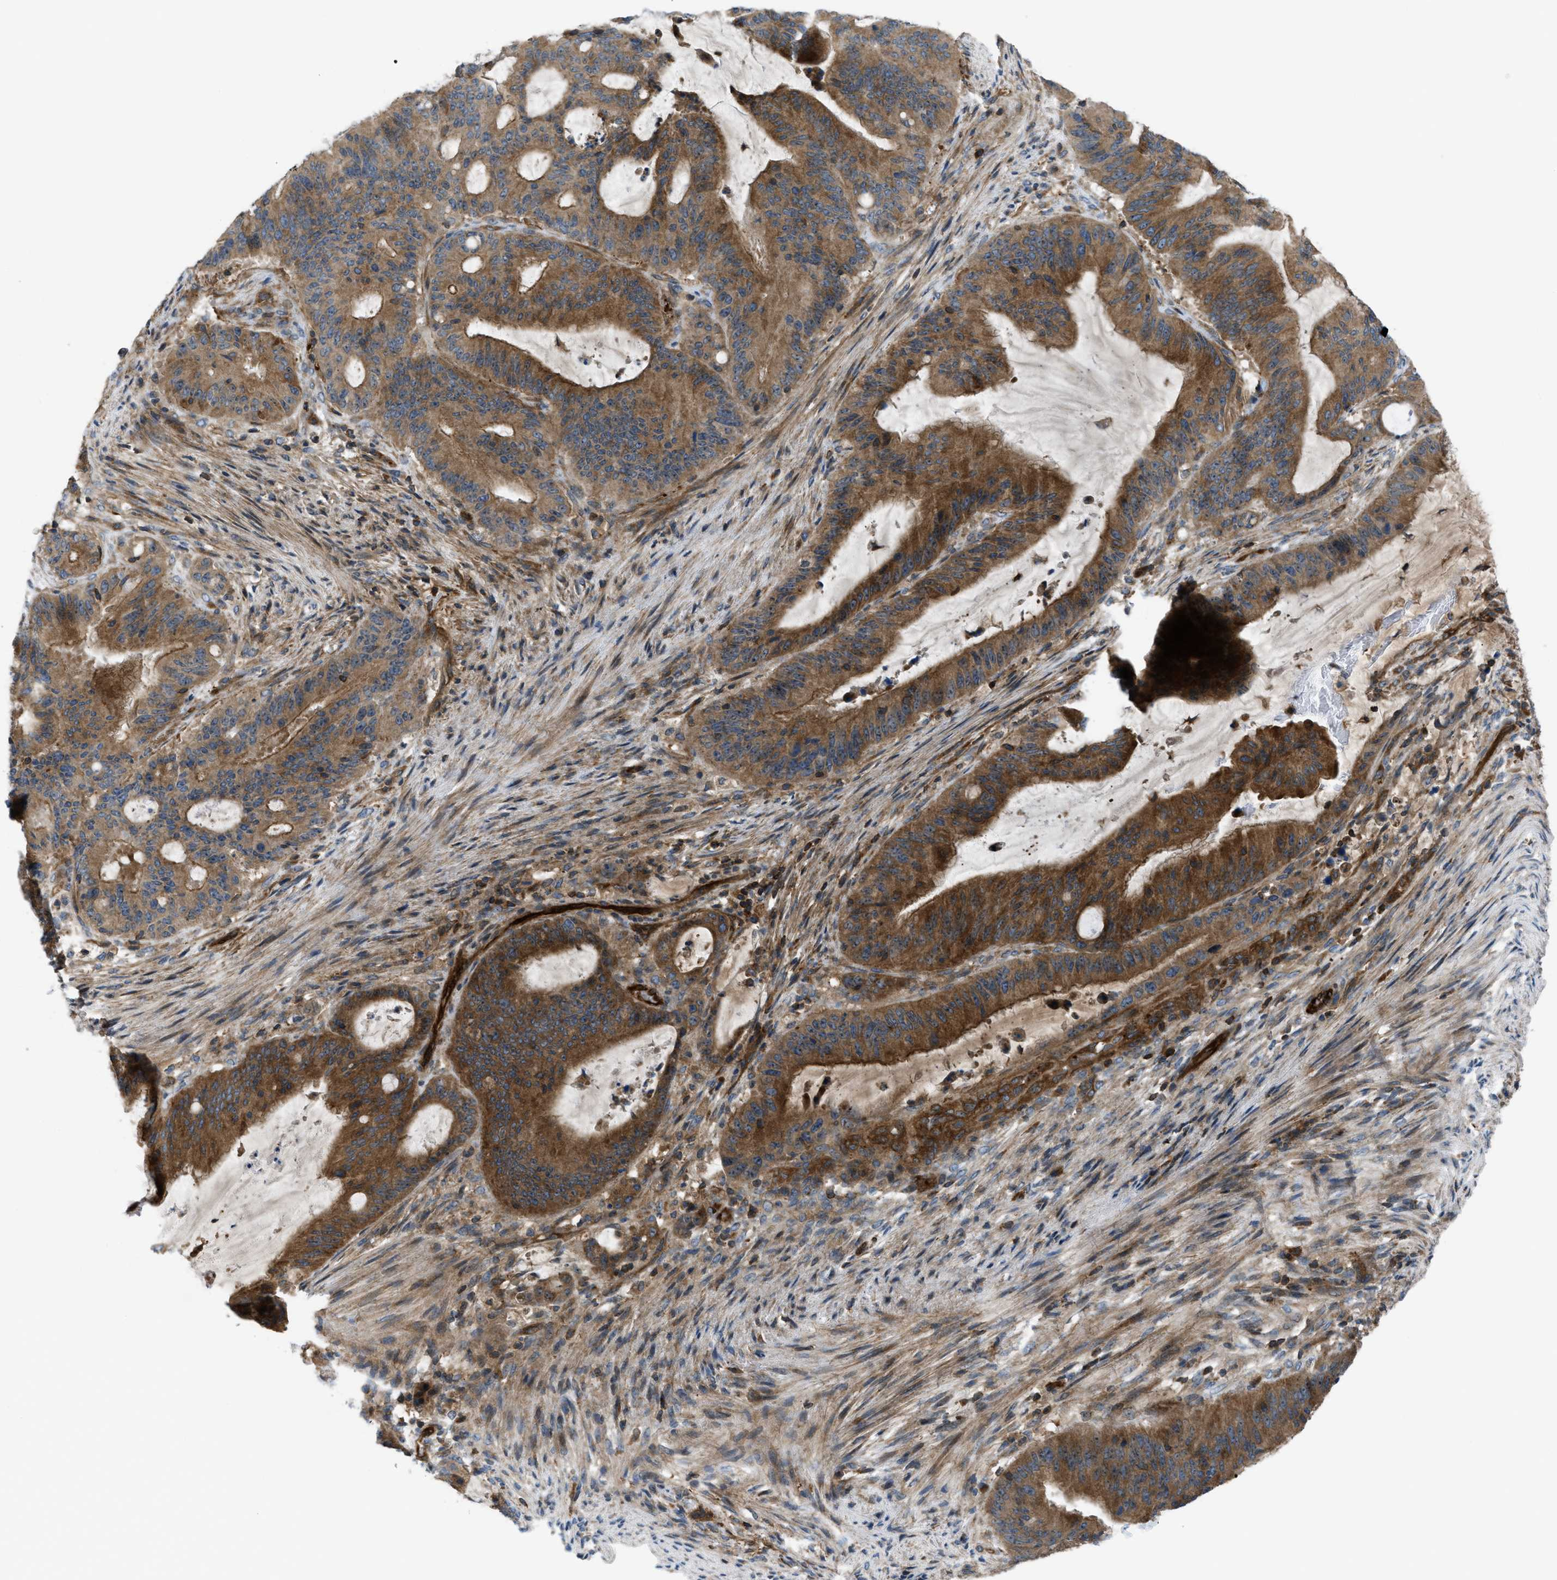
{"staining": {"intensity": "moderate", "quantity": ">75%", "location": "cytoplasmic/membranous"}, "tissue": "liver cancer", "cell_type": "Tumor cells", "image_type": "cancer", "snomed": [{"axis": "morphology", "description": "Normal tissue, NOS"}, {"axis": "morphology", "description": "Cholangiocarcinoma"}, {"axis": "topography", "description": "Liver"}, {"axis": "topography", "description": "Peripheral nerve tissue"}], "caption": "Tumor cells show medium levels of moderate cytoplasmic/membranous staining in about >75% of cells in human liver cholangiocarcinoma.", "gene": "ATP2A3", "patient": {"sex": "female", "age": 73}}